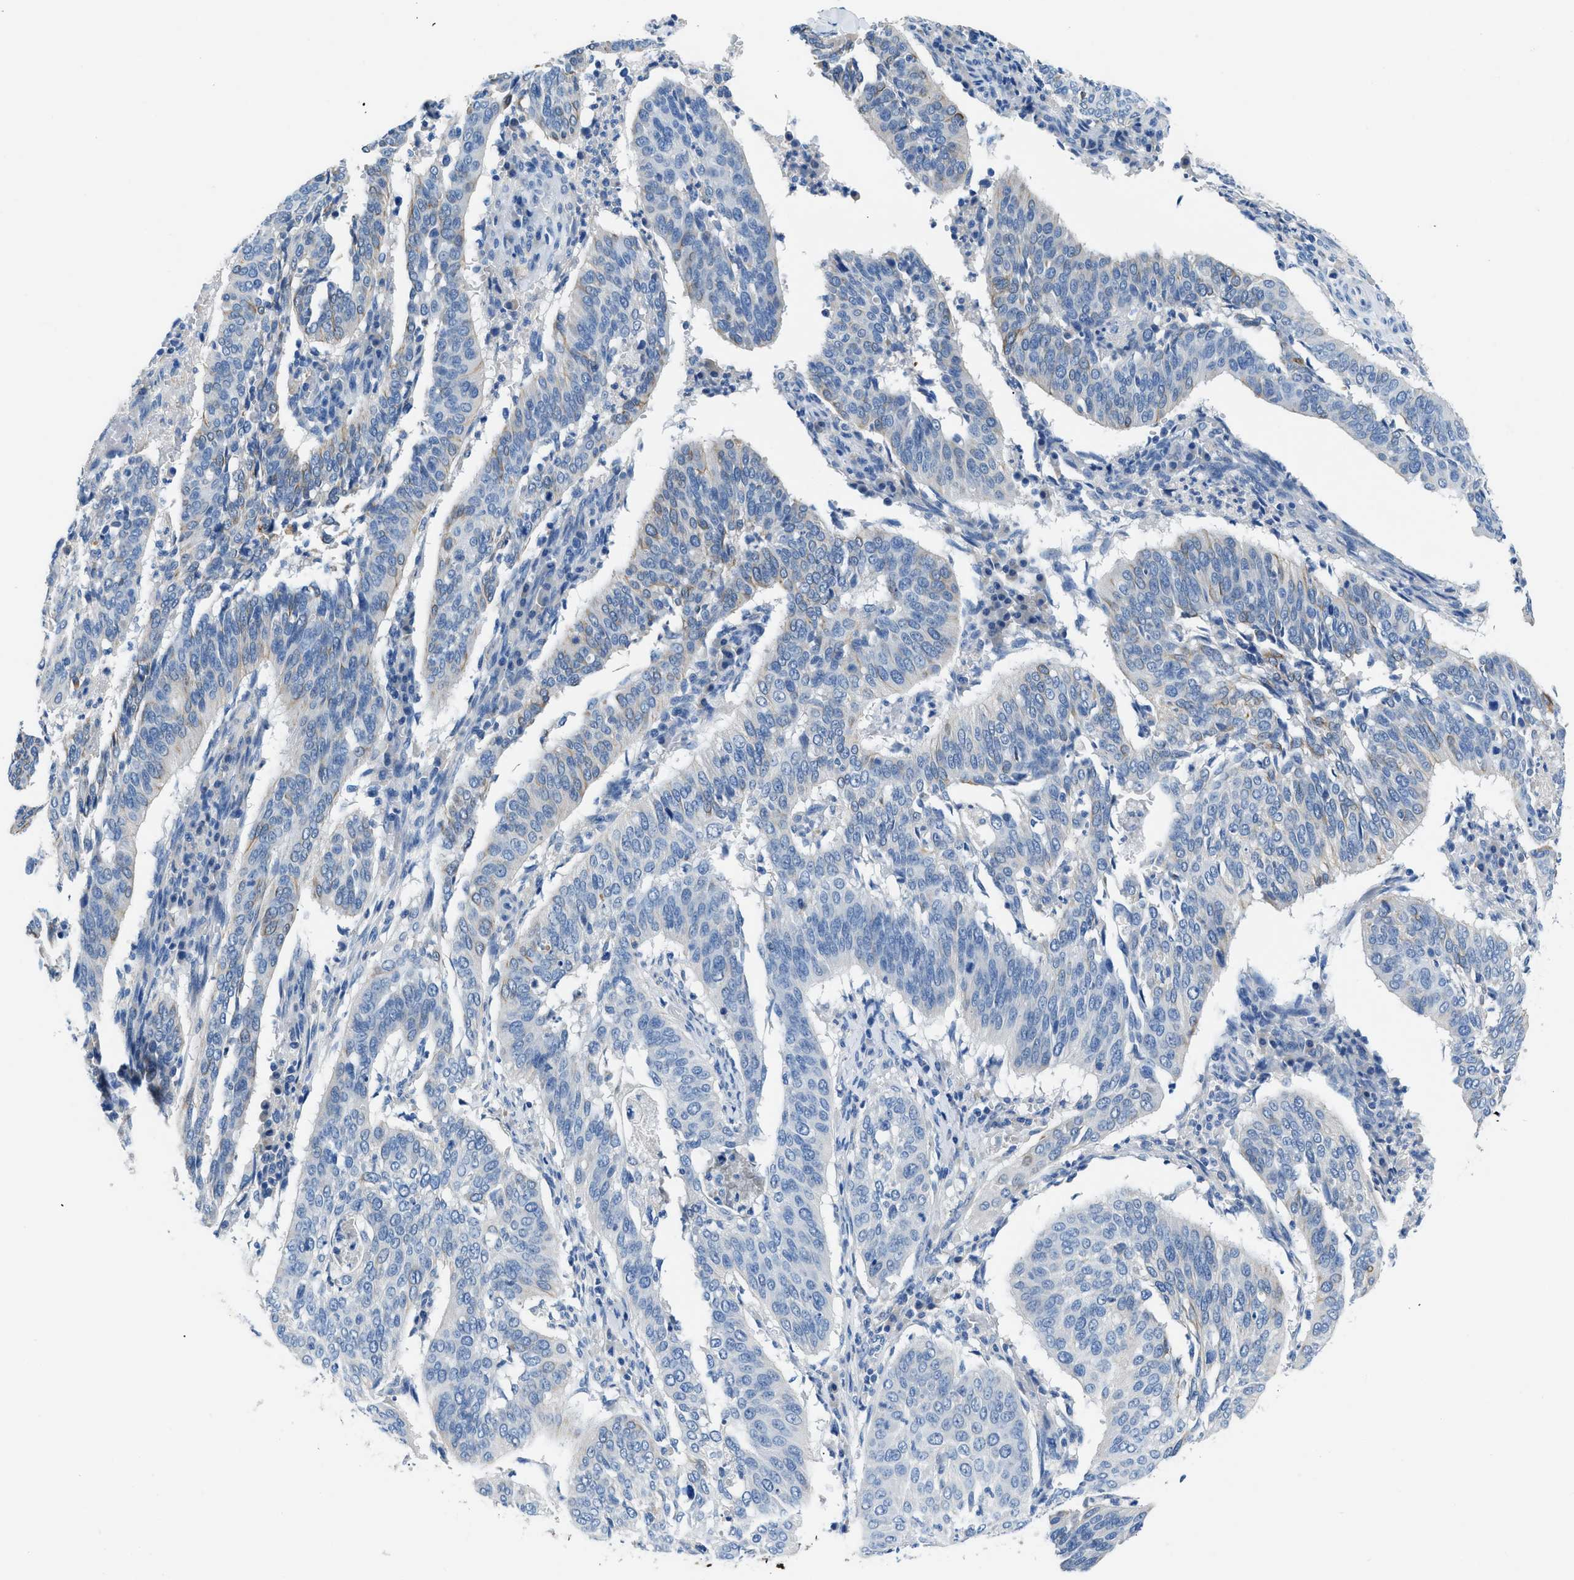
{"staining": {"intensity": "negative", "quantity": "none", "location": "none"}, "tissue": "cervical cancer", "cell_type": "Tumor cells", "image_type": "cancer", "snomed": [{"axis": "morphology", "description": "Normal tissue, NOS"}, {"axis": "morphology", "description": "Squamous cell carcinoma, NOS"}, {"axis": "topography", "description": "Cervix"}], "caption": "A high-resolution histopathology image shows immunohistochemistry (IHC) staining of cervical cancer (squamous cell carcinoma), which shows no significant staining in tumor cells.", "gene": "SLC10A6", "patient": {"sex": "female", "age": 39}}